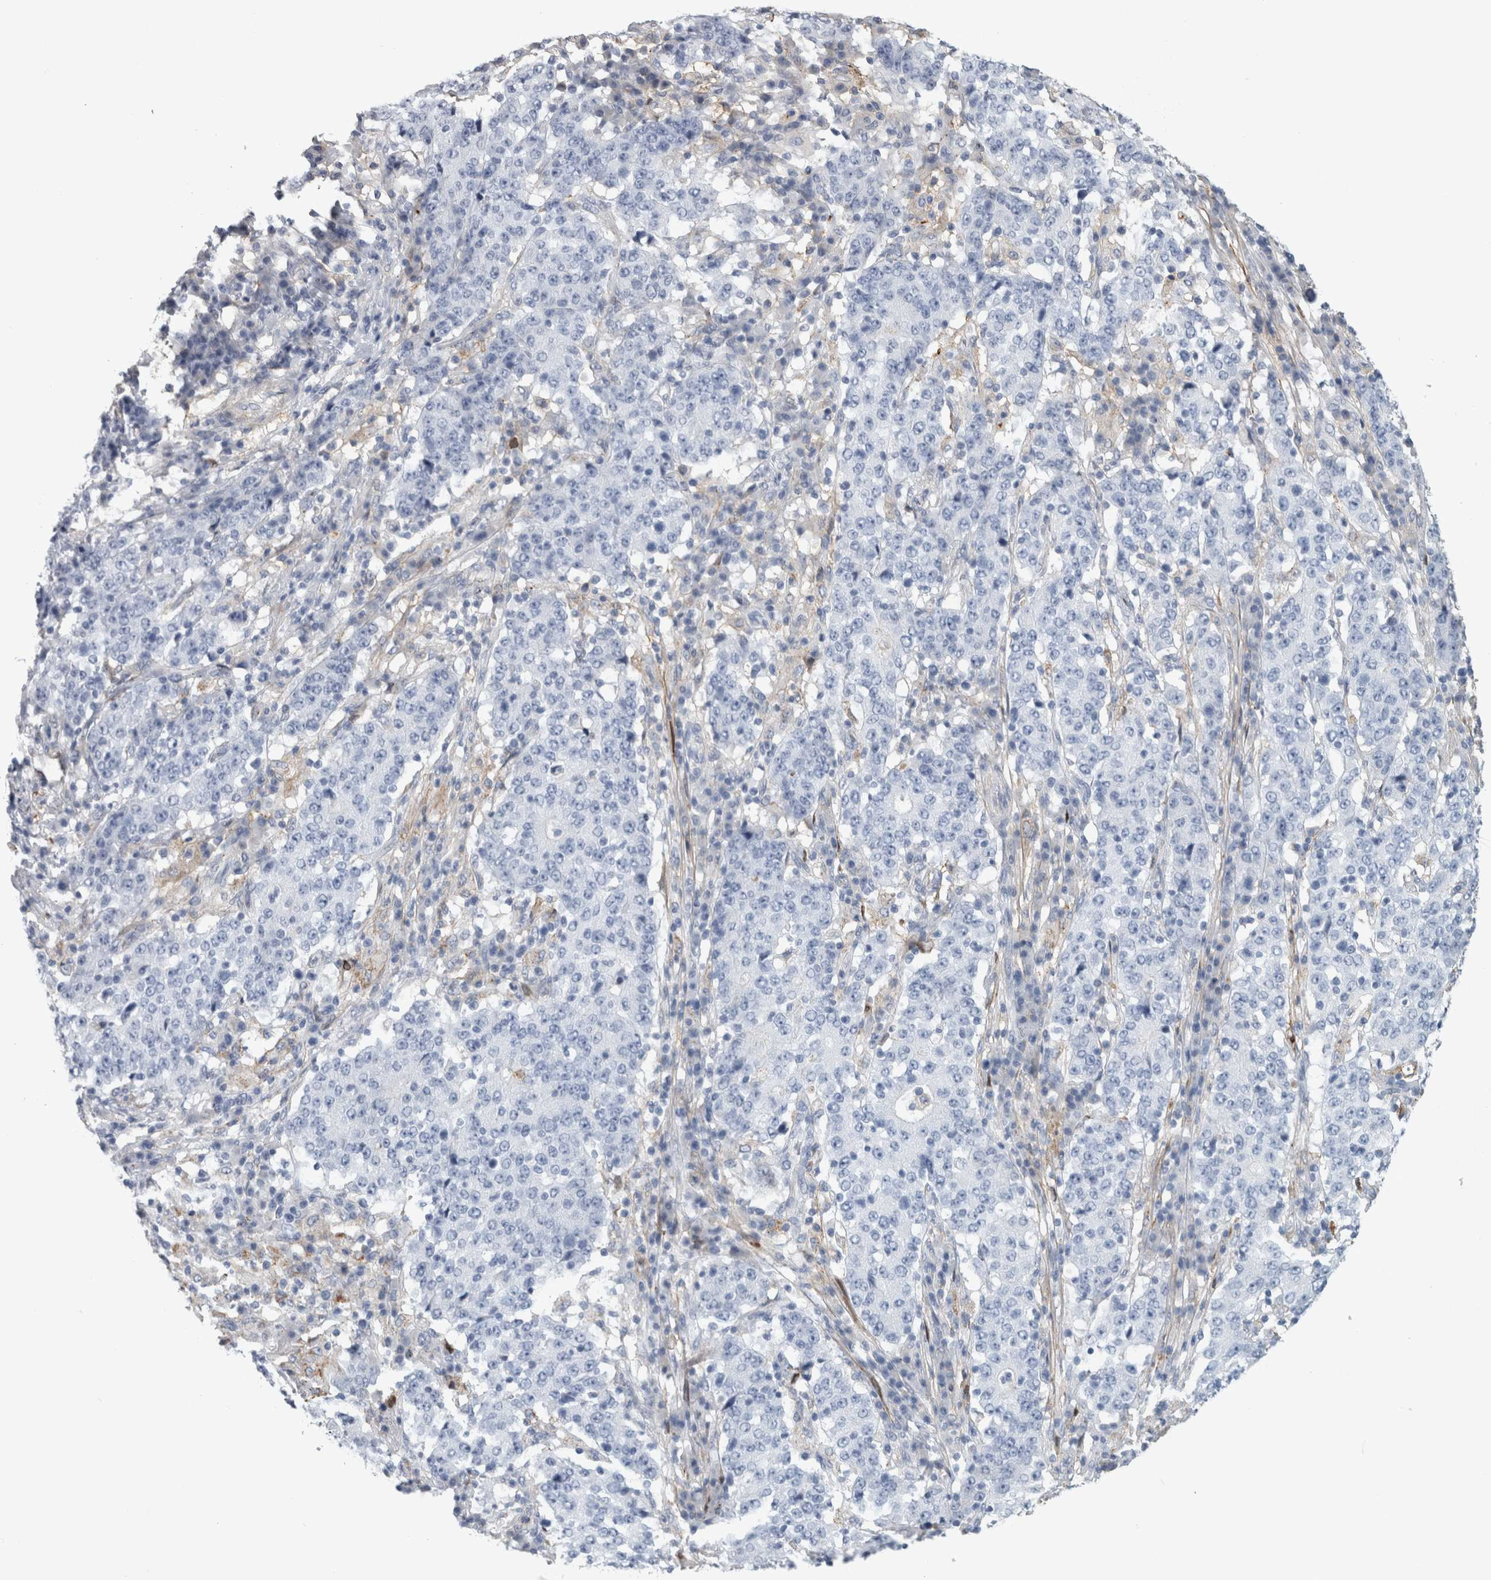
{"staining": {"intensity": "negative", "quantity": "none", "location": "none"}, "tissue": "stomach cancer", "cell_type": "Tumor cells", "image_type": "cancer", "snomed": [{"axis": "morphology", "description": "Adenocarcinoma, NOS"}, {"axis": "topography", "description": "Stomach"}], "caption": "The histopathology image reveals no staining of tumor cells in adenocarcinoma (stomach). (Stains: DAB immunohistochemistry with hematoxylin counter stain, Microscopy: brightfield microscopy at high magnification).", "gene": "DNAJC24", "patient": {"sex": "male", "age": 59}}